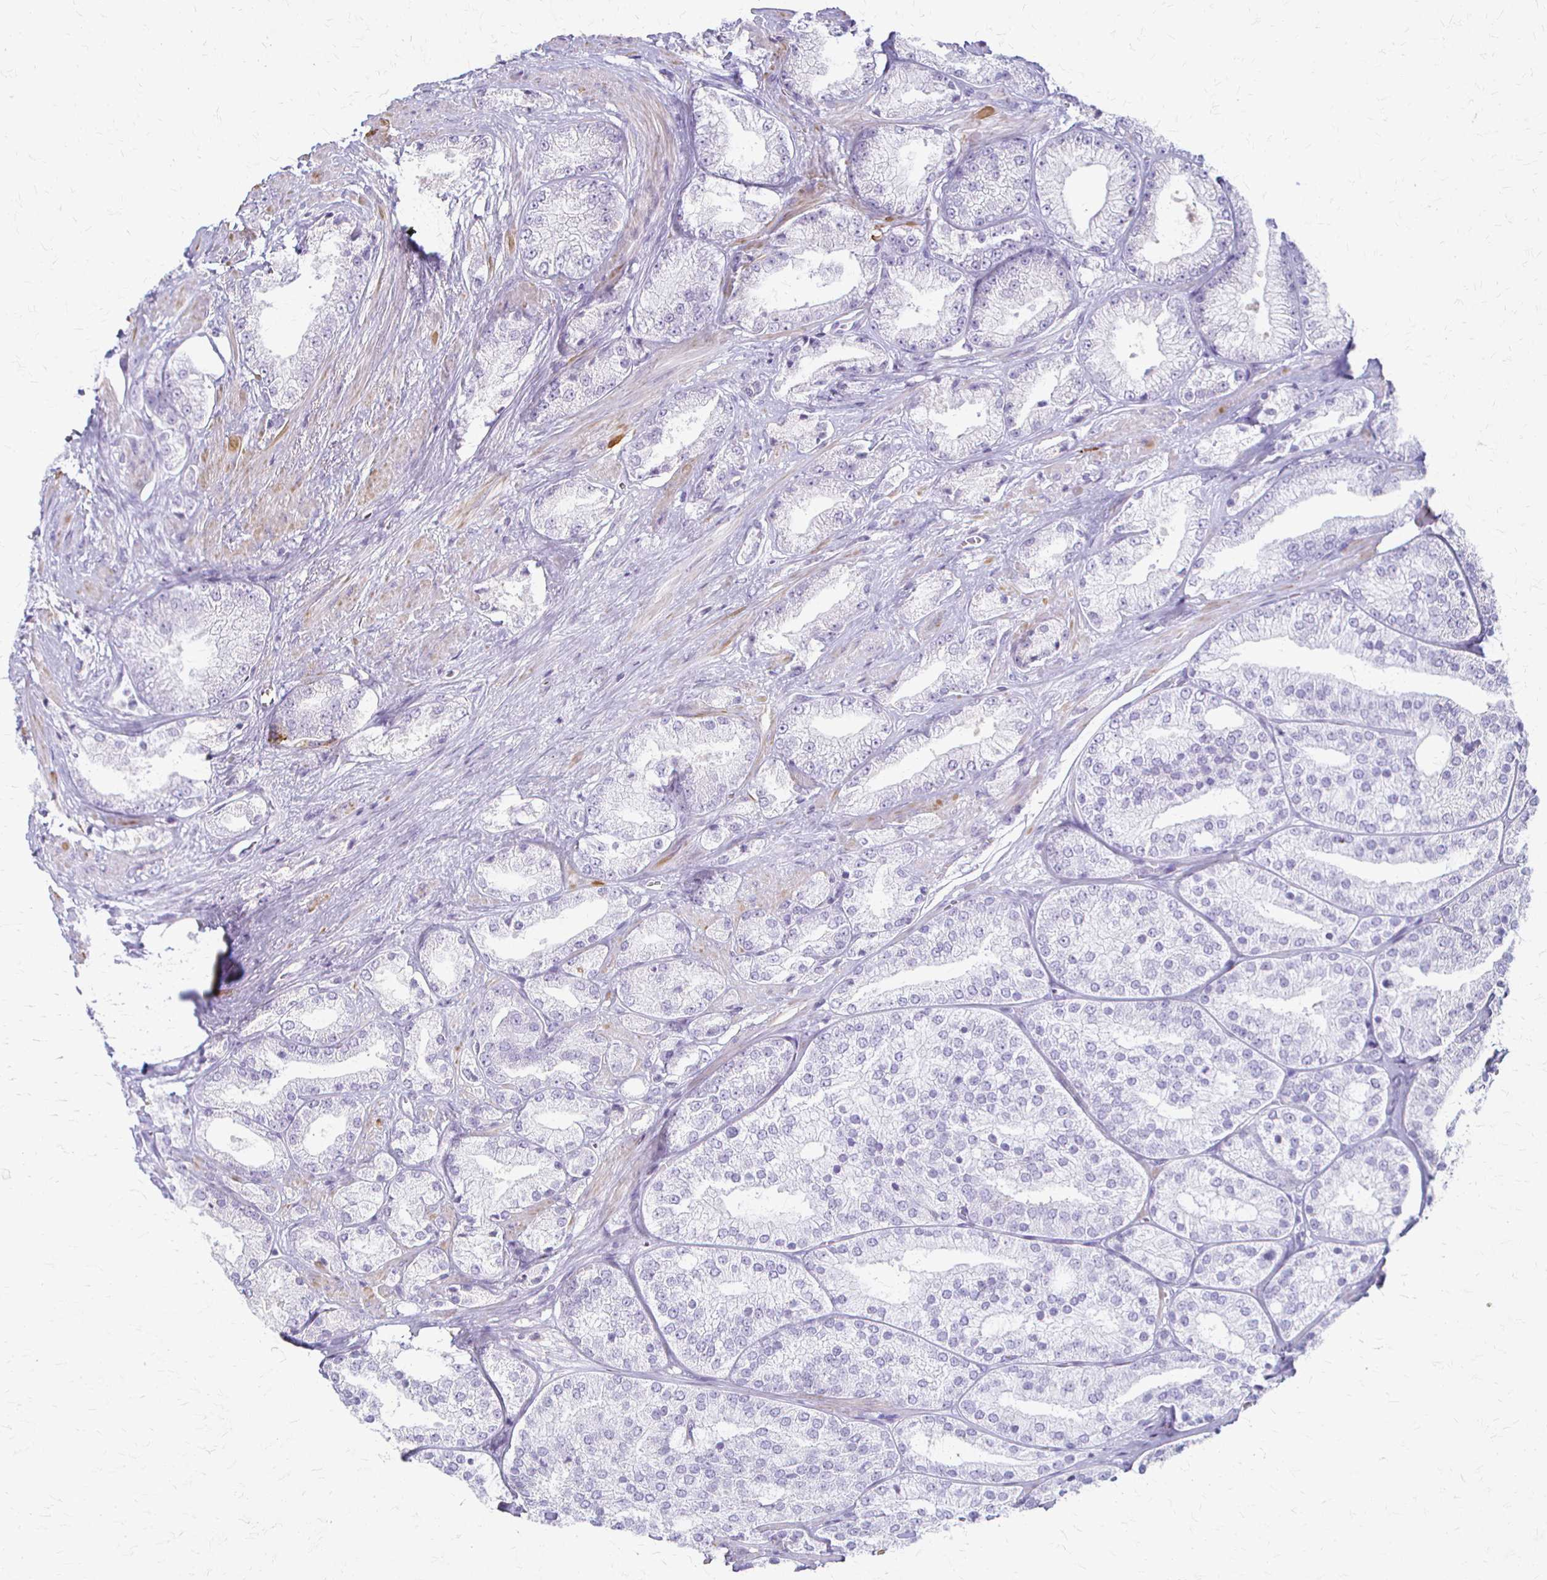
{"staining": {"intensity": "negative", "quantity": "none", "location": "none"}, "tissue": "prostate cancer", "cell_type": "Tumor cells", "image_type": "cancer", "snomed": [{"axis": "morphology", "description": "Adenocarcinoma, High grade"}, {"axis": "topography", "description": "Prostate"}], "caption": "The IHC micrograph has no significant expression in tumor cells of adenocarcinoma (high-grade) (prostate) tissue.", "gene": "ACP5", "patient": {"sex": "male", "age": 68}}